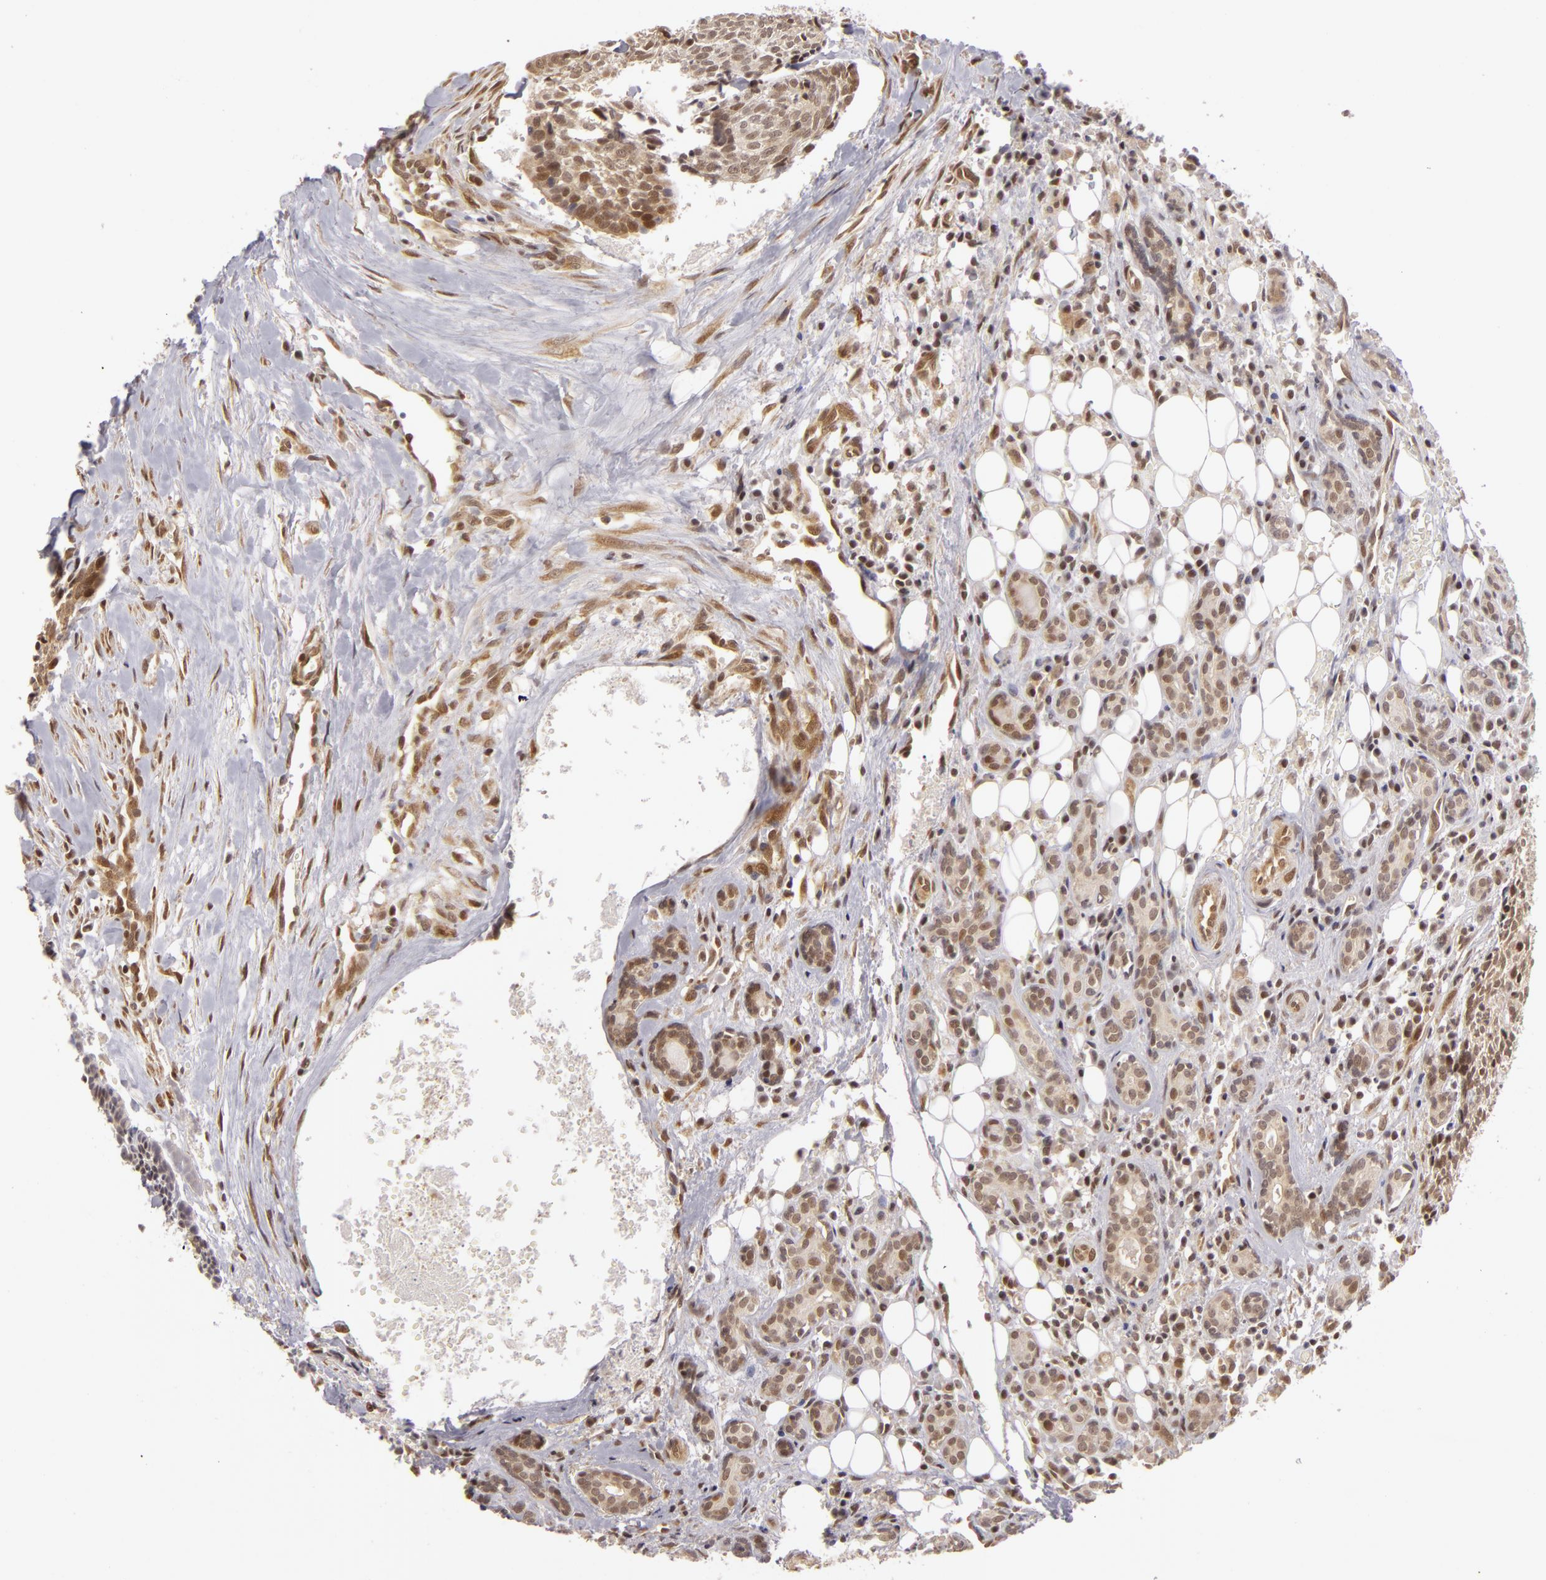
{"staining": {"intensity": "moderate", "quantity": ">75%", "location": "nuclear"}, "tissue": "head and neck cancer", "cell_type": "Tumor cells", "image_type": "cancer", "snomed": [{"axis": "morphology", "description": "Squamous cell carcinoma, NOS"}, {"axis": "topography", "description": "Salivary gland"}, {"axis": "topography", "description": "Head-Neck"}], "caption": "About >75% of tumor cells in head and neck squamous cell carcinoma show moderate nuclear protein staining as visualized by brown immunohistochemical staining.", "gene": "ZNF133", "patient": {"sex": "male", "age": 70}}